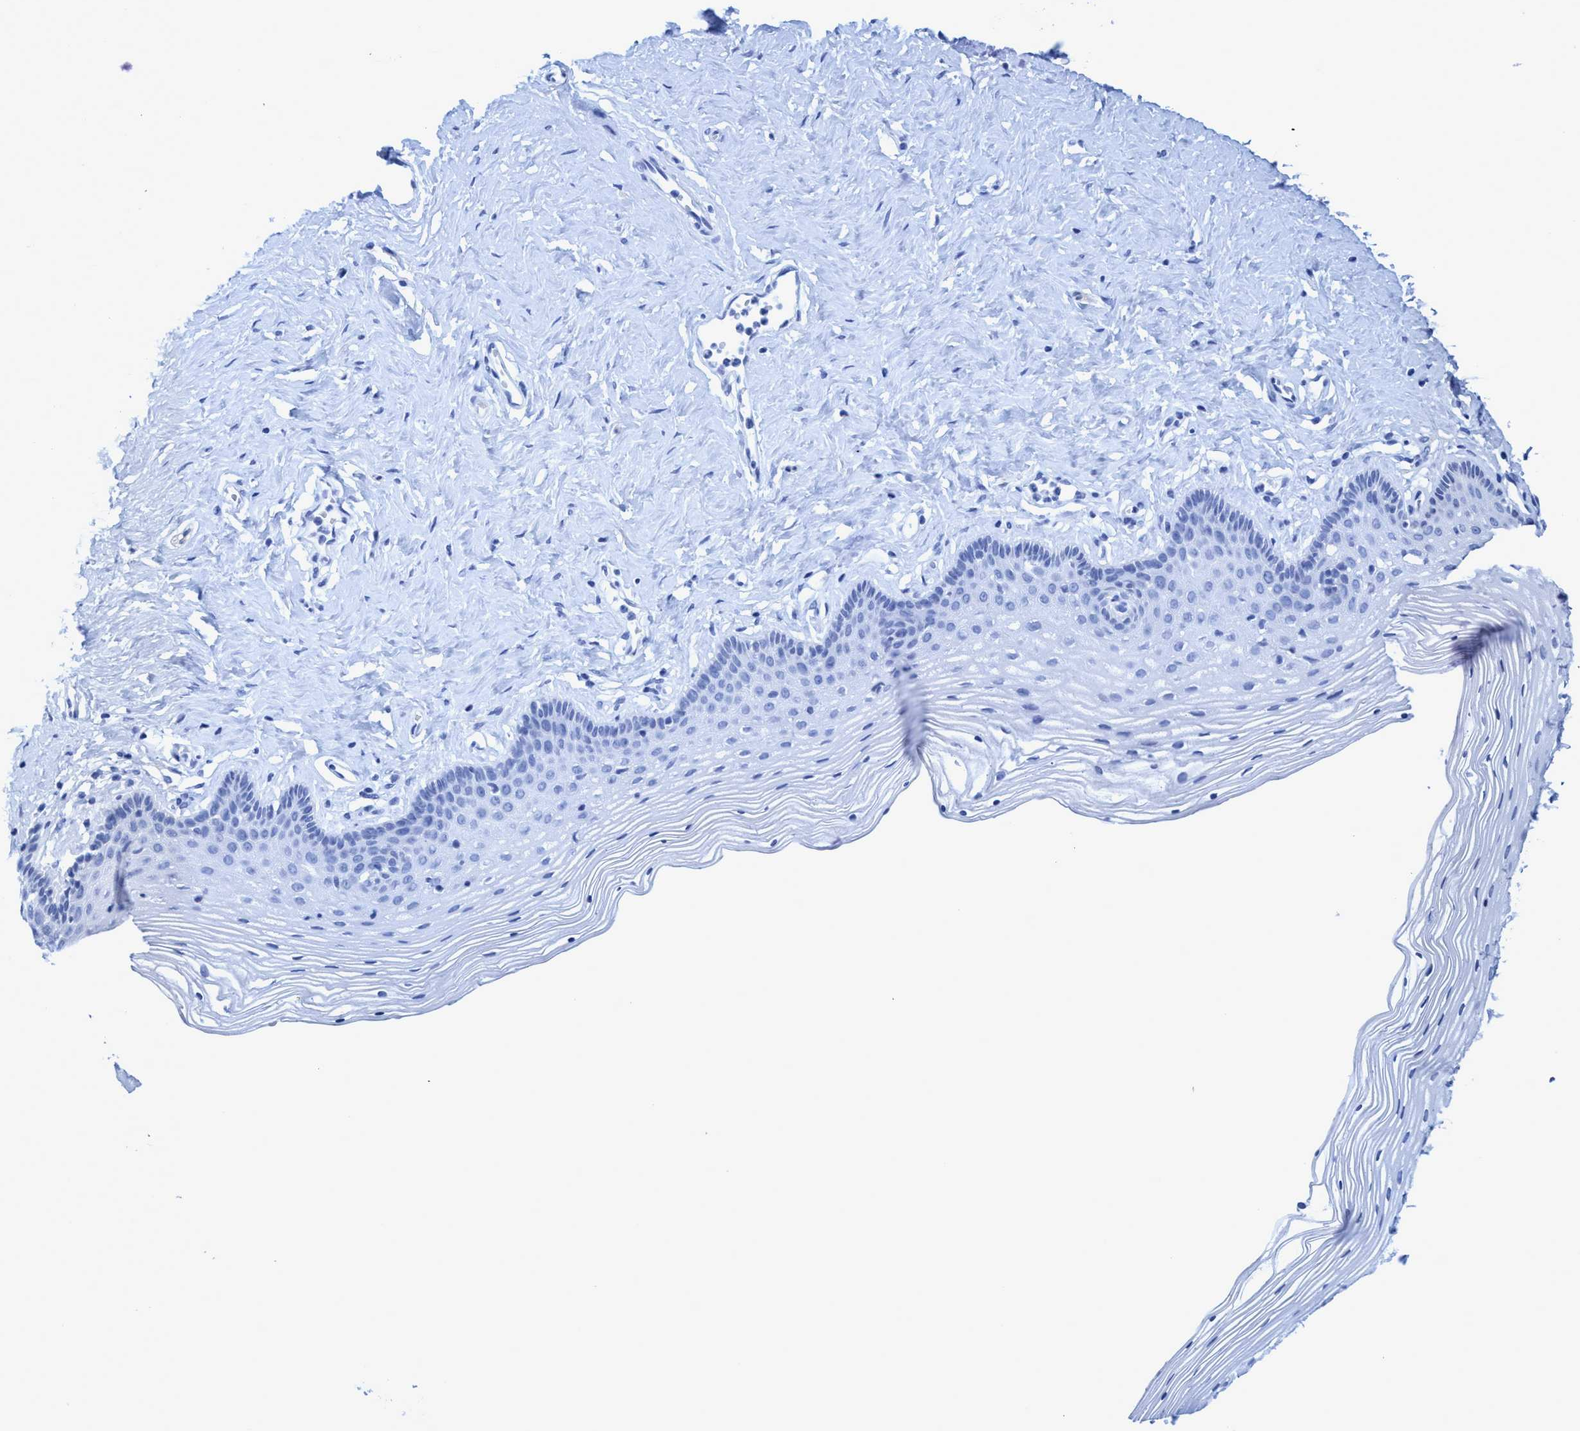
{"staining": {"intensity": "negative", "quantity": "none", "location": "none"}, "tissue": "vagina", "cell_type": "Squamous epithelial cells", "image_type": "normal", "snomed": [{"axis": "morphology", "description": "Normal tissue, NOS"}, {"axis": "topography", "description": "Vagina"}], "caption": "A high-resolution micrograph shows immunohistochemistry (IHC) staining of unremarkable vagina, which shows no significant positivity in squamous epithelial cells.", "gene": "PLPPR1", "patient": {"sex": "female", "age": 32}}